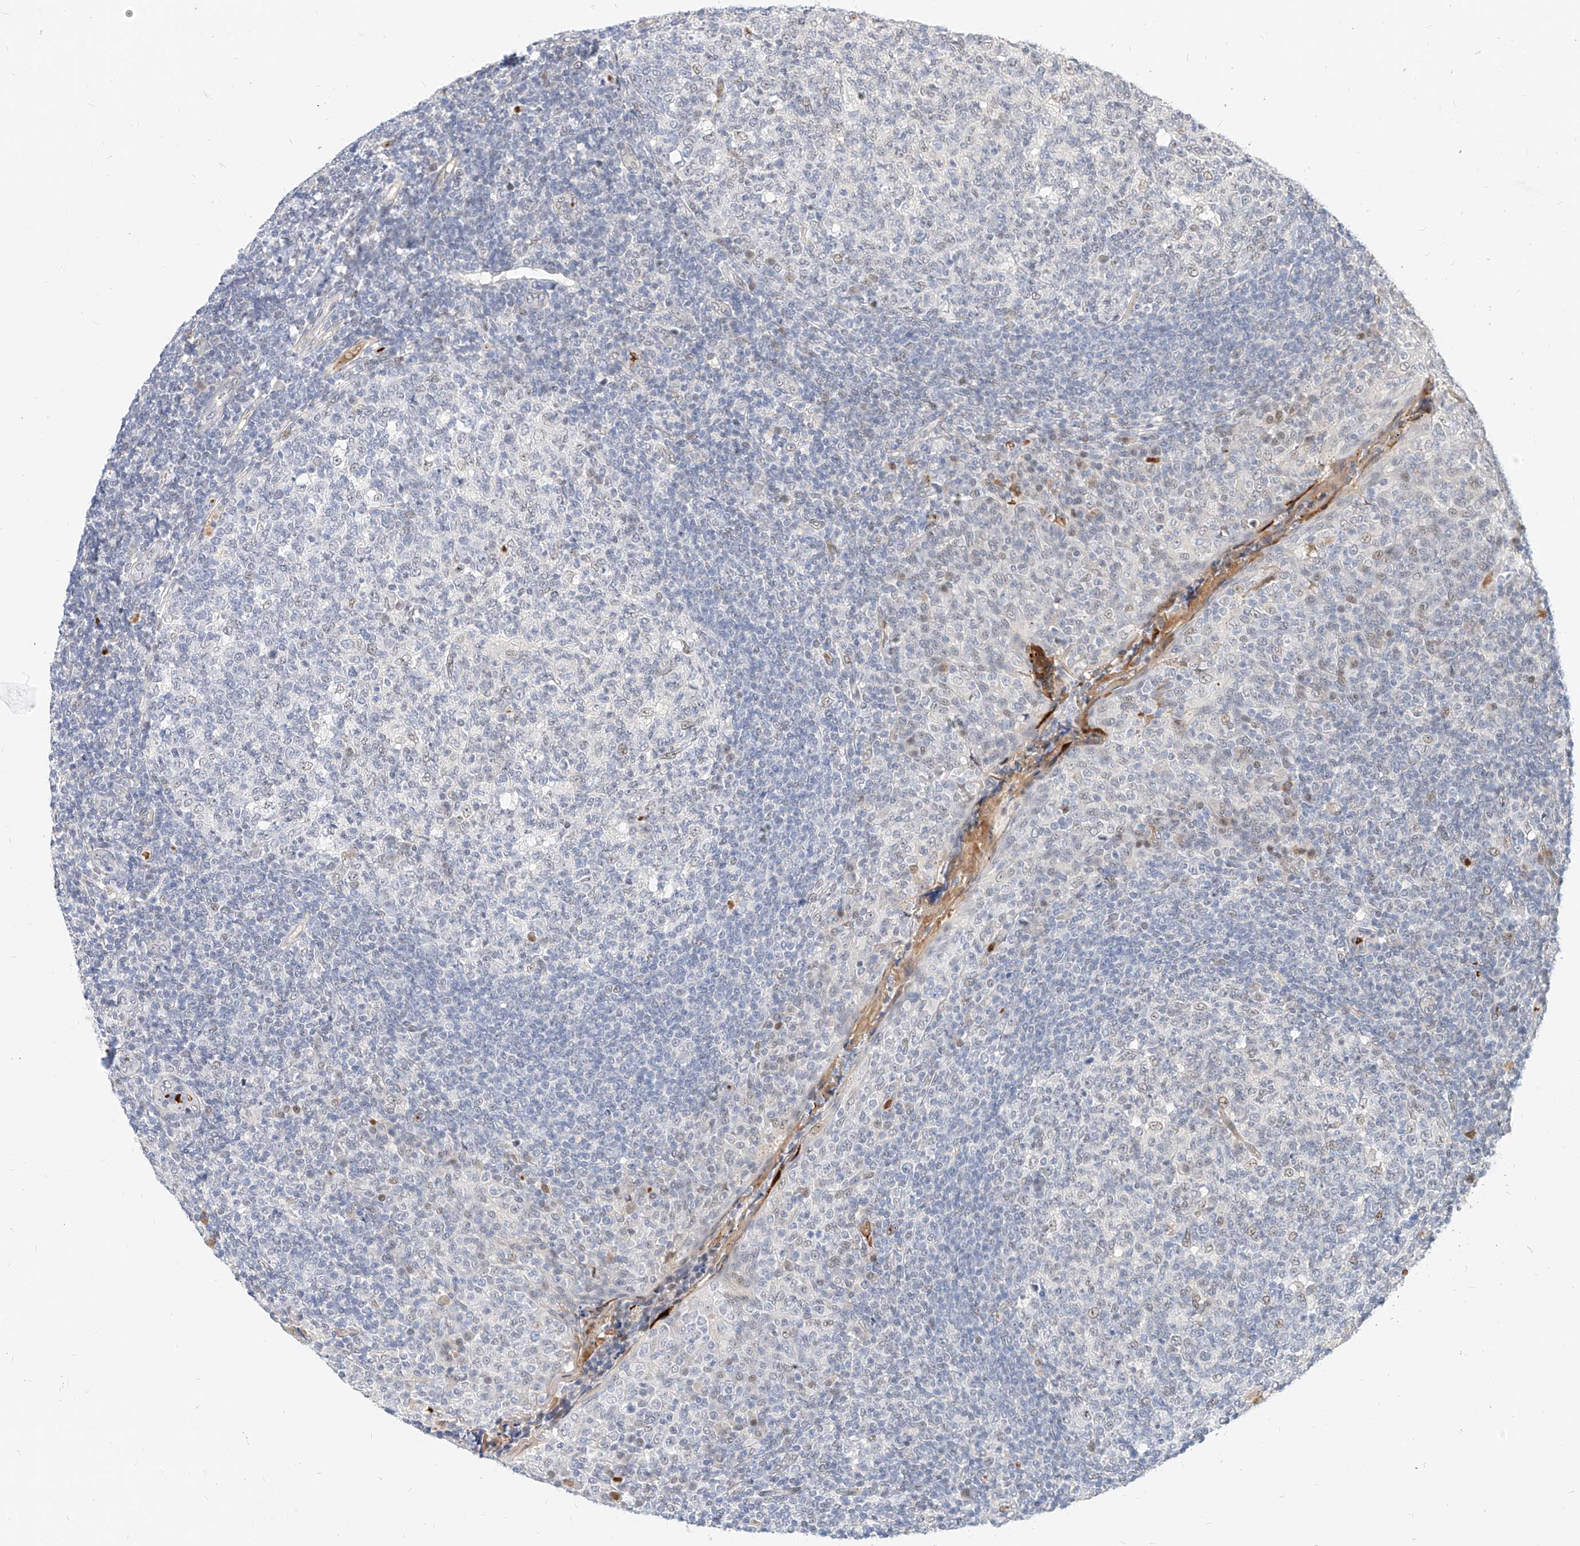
{"staining": {"intensity": "negative", "quantity": "none", "location": "none"}, "tissue": "tonsil", "cell_type": "Germinal center cells", "image_type": "normal", "snomed": [{"axis": "morphology", "description": "Normal tissue, NOS"}, {"axis": "topography", "description": "Tonsil"}], "caption": "High power microscopy image of an IHC histopathology image of benign tonsil, revealing no significant positivity in germinal center cells. The staining is performed using DAB brown chromogen with nuclei counter-stained in using hematoxylin.", "gene": "CBX8", "patient": {"sex": "female", "age": 19}}